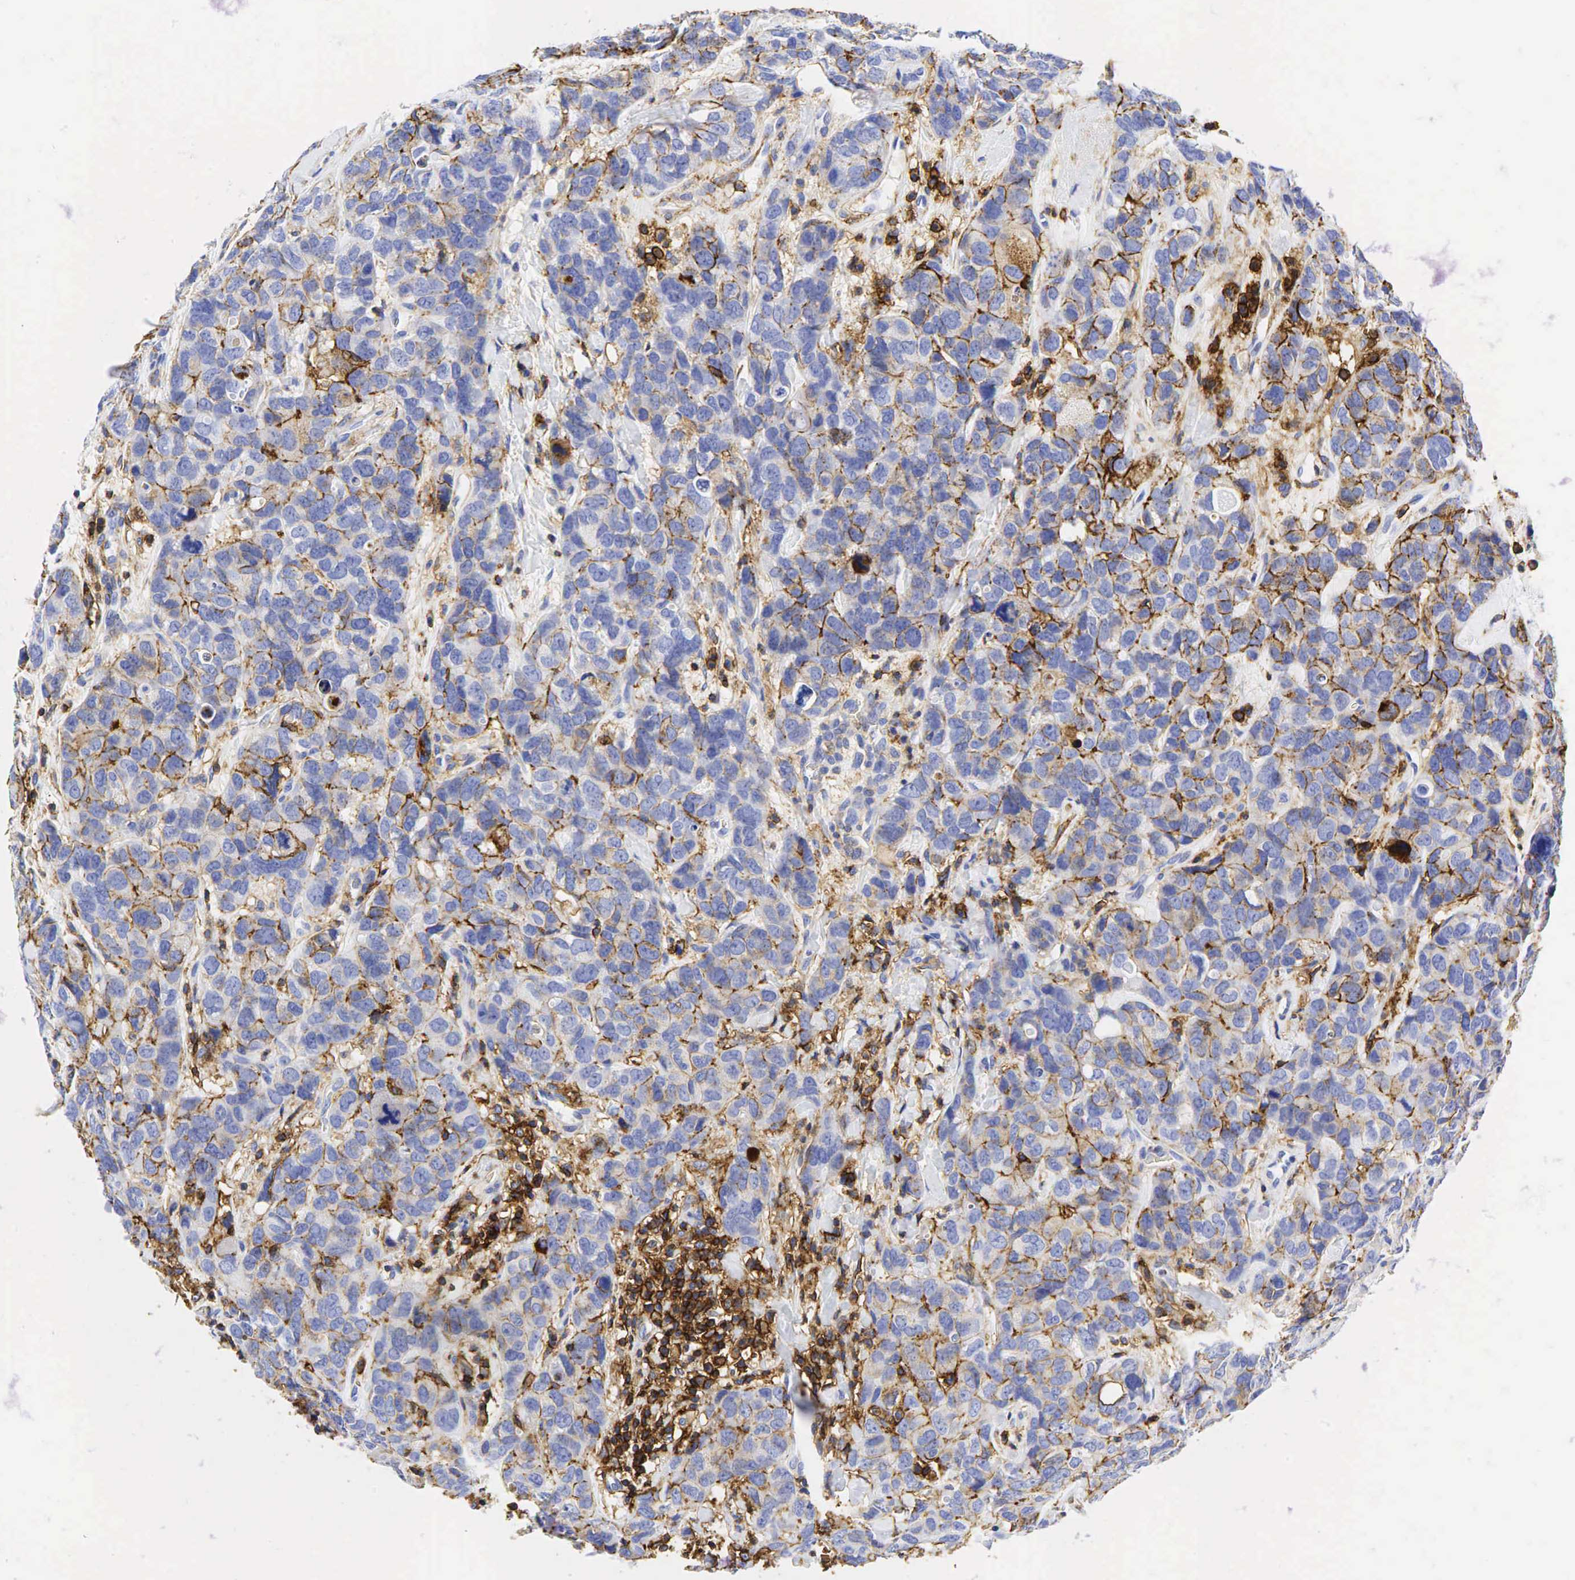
{"staining": {"intensity": "moderate", "quantity": "<25%", "location": "cytoplasmic/membranous"}, "tissue": "breast cancer", "cell_type": "Tumor cells", "image_type": "cancer", "snomed": [{"axis": "morphology", "description": "Duct carcinoma"}, {"axis": "topography", "description": "Breast"}], "caption": "About <25% of tumor cells in human breast cancer (infiltrating ductal carcinoma) reveal moderate cytoplasmic/membranous protein positivity as visualized by brown immunohistochemical staining.", "gene": "CD44", "patient": {"sex": "female", "age": 91}}